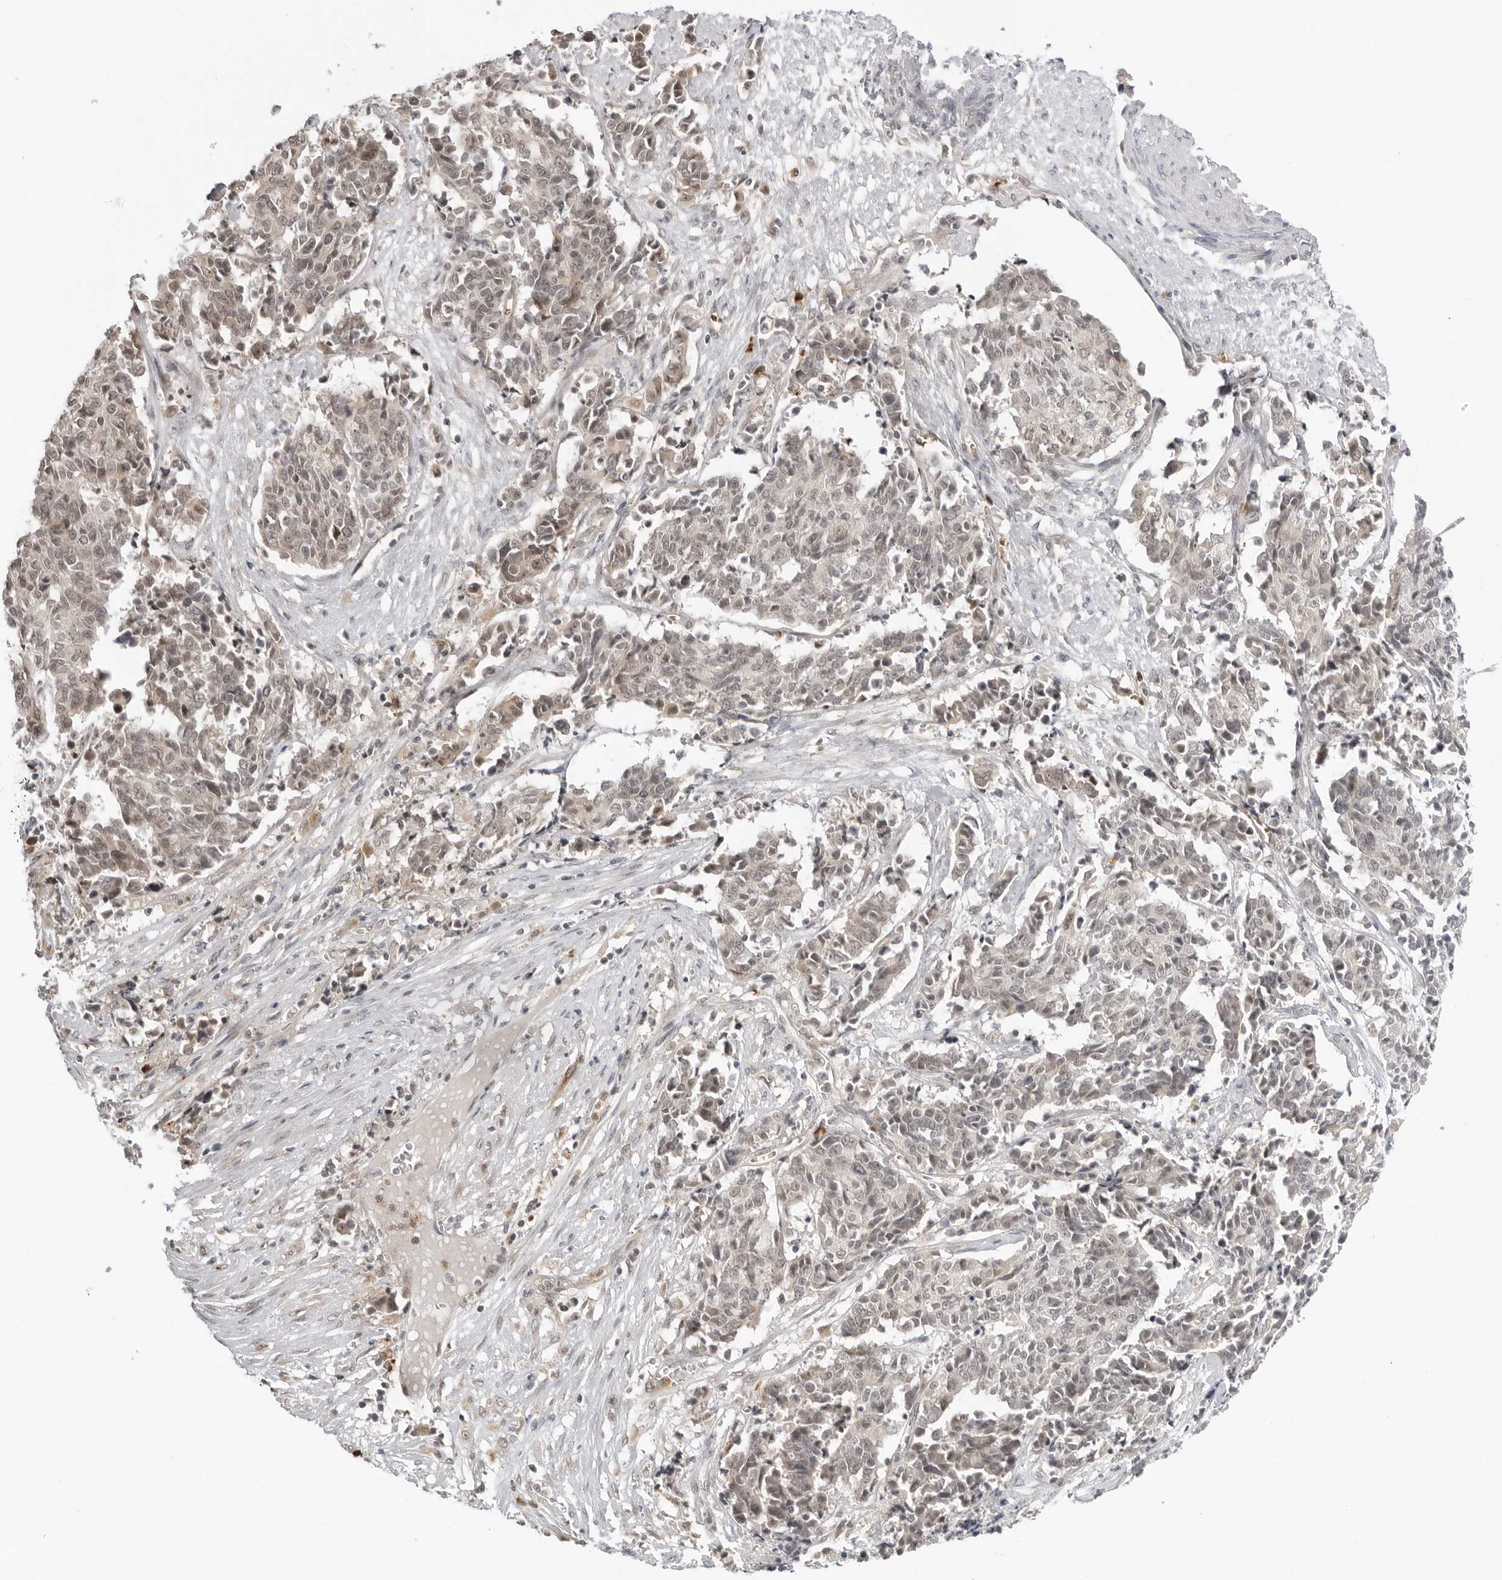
{"staining": {"intensity": "weak", "quantity": ">75%", "location": "nuclear"}, "tissue": "cervical cancer", "cell_type": "Tumor cells", "image_type": "cancer", "snomed": [{"axis": "morphology", "description": "Normal tissue, NOS"}, {"axis": "morphology", "description": "Squamous cell carcinoma, NOS"}, {"axis": "topography", "description": "Cervix"}], "caption": "Protein expression analysis of squamous cell carcinoma (cervical) demonstrates weak nuclear positivity in about >75% of tumor cells.", "gene": "SUGCT", "patient": {"sex": "female", "age": 35}}